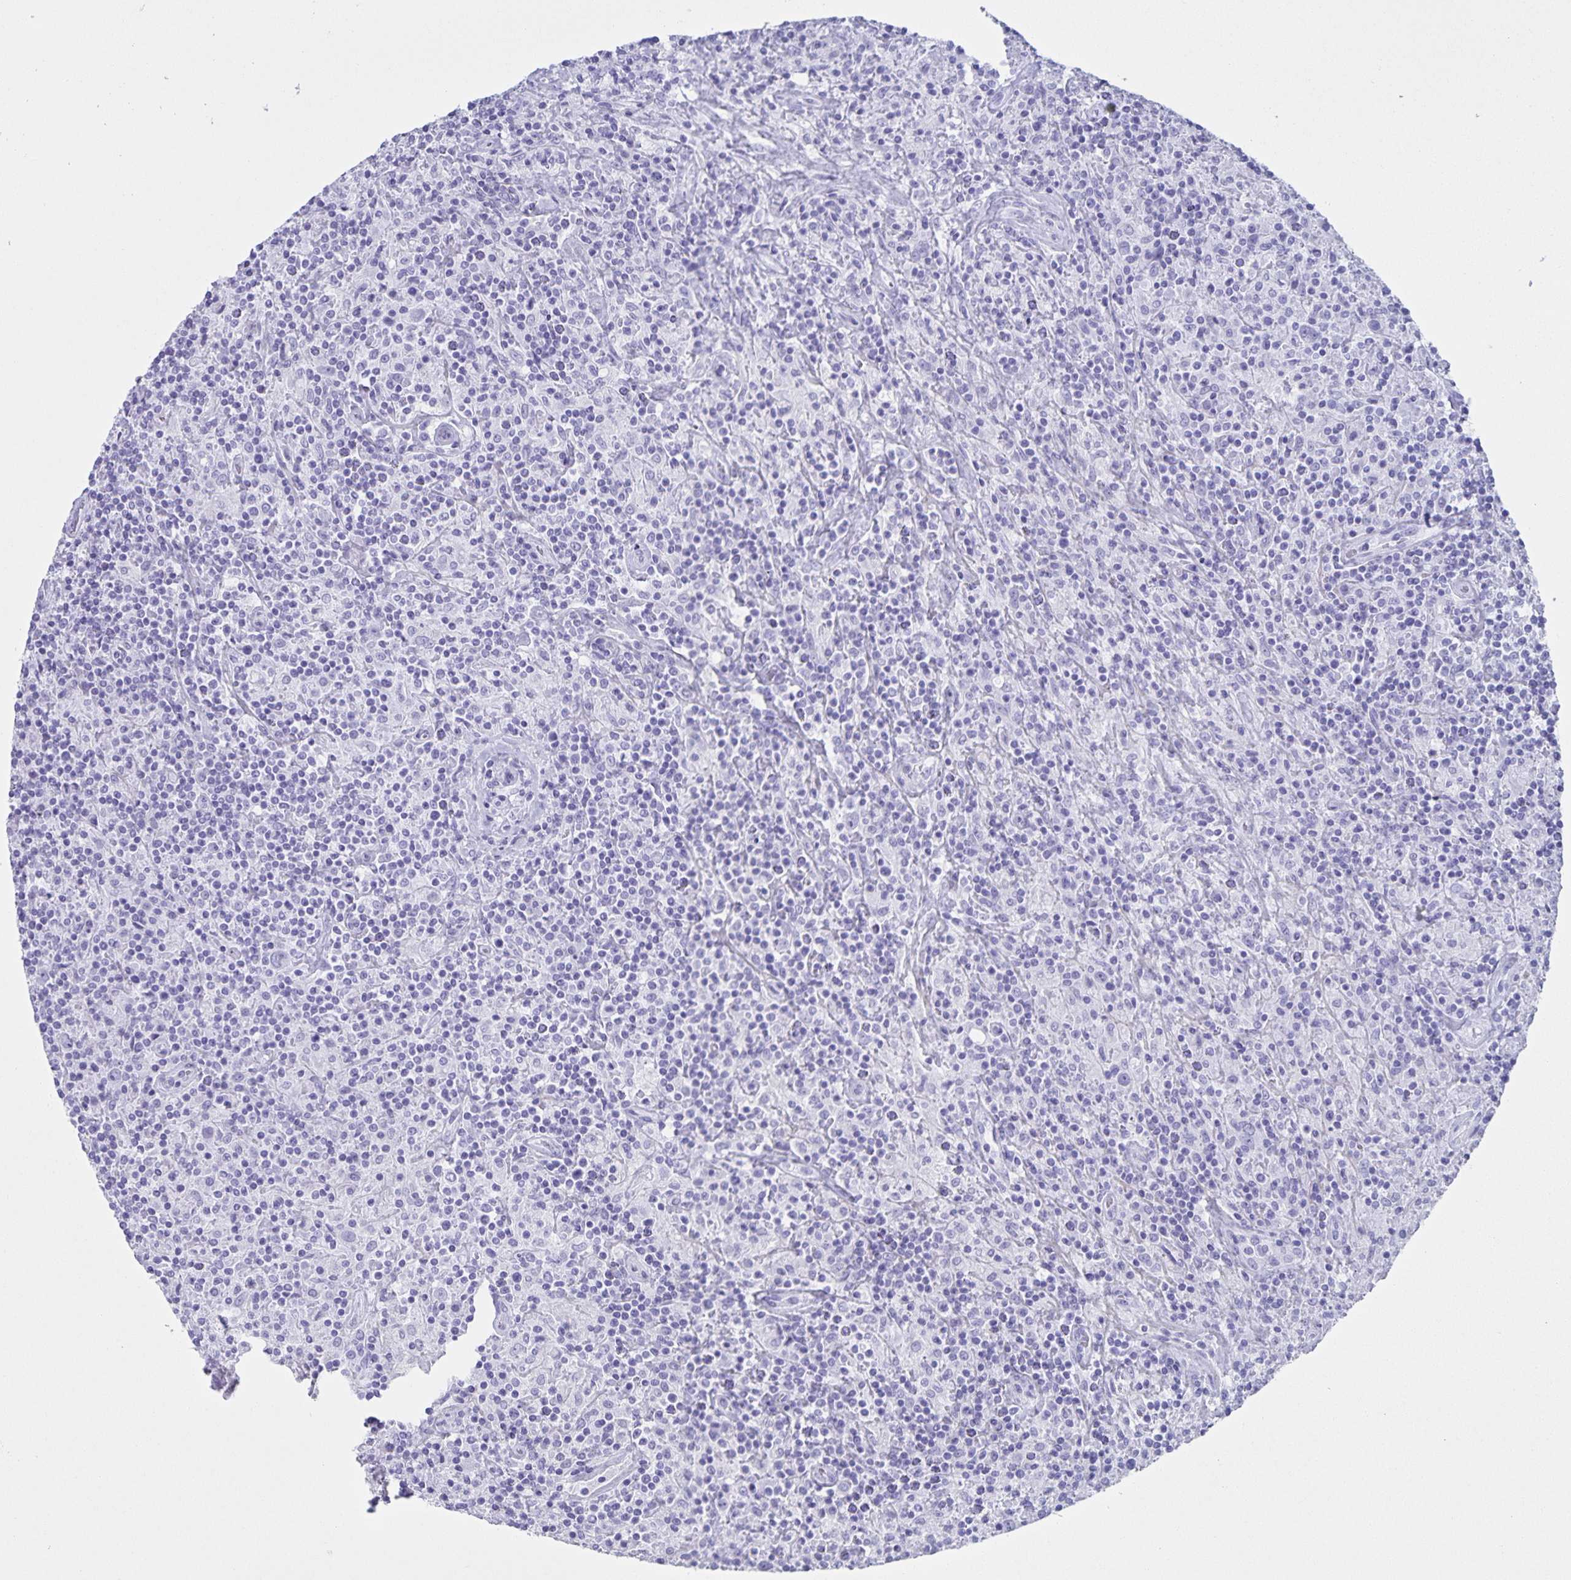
{"staining": {"intensity": "negative", "quantity": "none", "location": "none"}, "tissue": "lymphoma", "cell_type": "Tumor cells", "image_type": "cancer", "snomed": [{"axis": "morphology", "description": "Hodgkin's disease, NOS"}, {"axis": "topography", "description": "Lymph node"}], "caption": "IHC image of human lymphoma stained for a protein (brown), which demonstrates no expression in tumor cells. The staining is performed using DAB (3,3'-diaminobenzidine) brown chromogen with nuclei counter-stained in using hematoxylin.", "gene": "AQP4", "patient": {"sex": "male", "age": 70}}